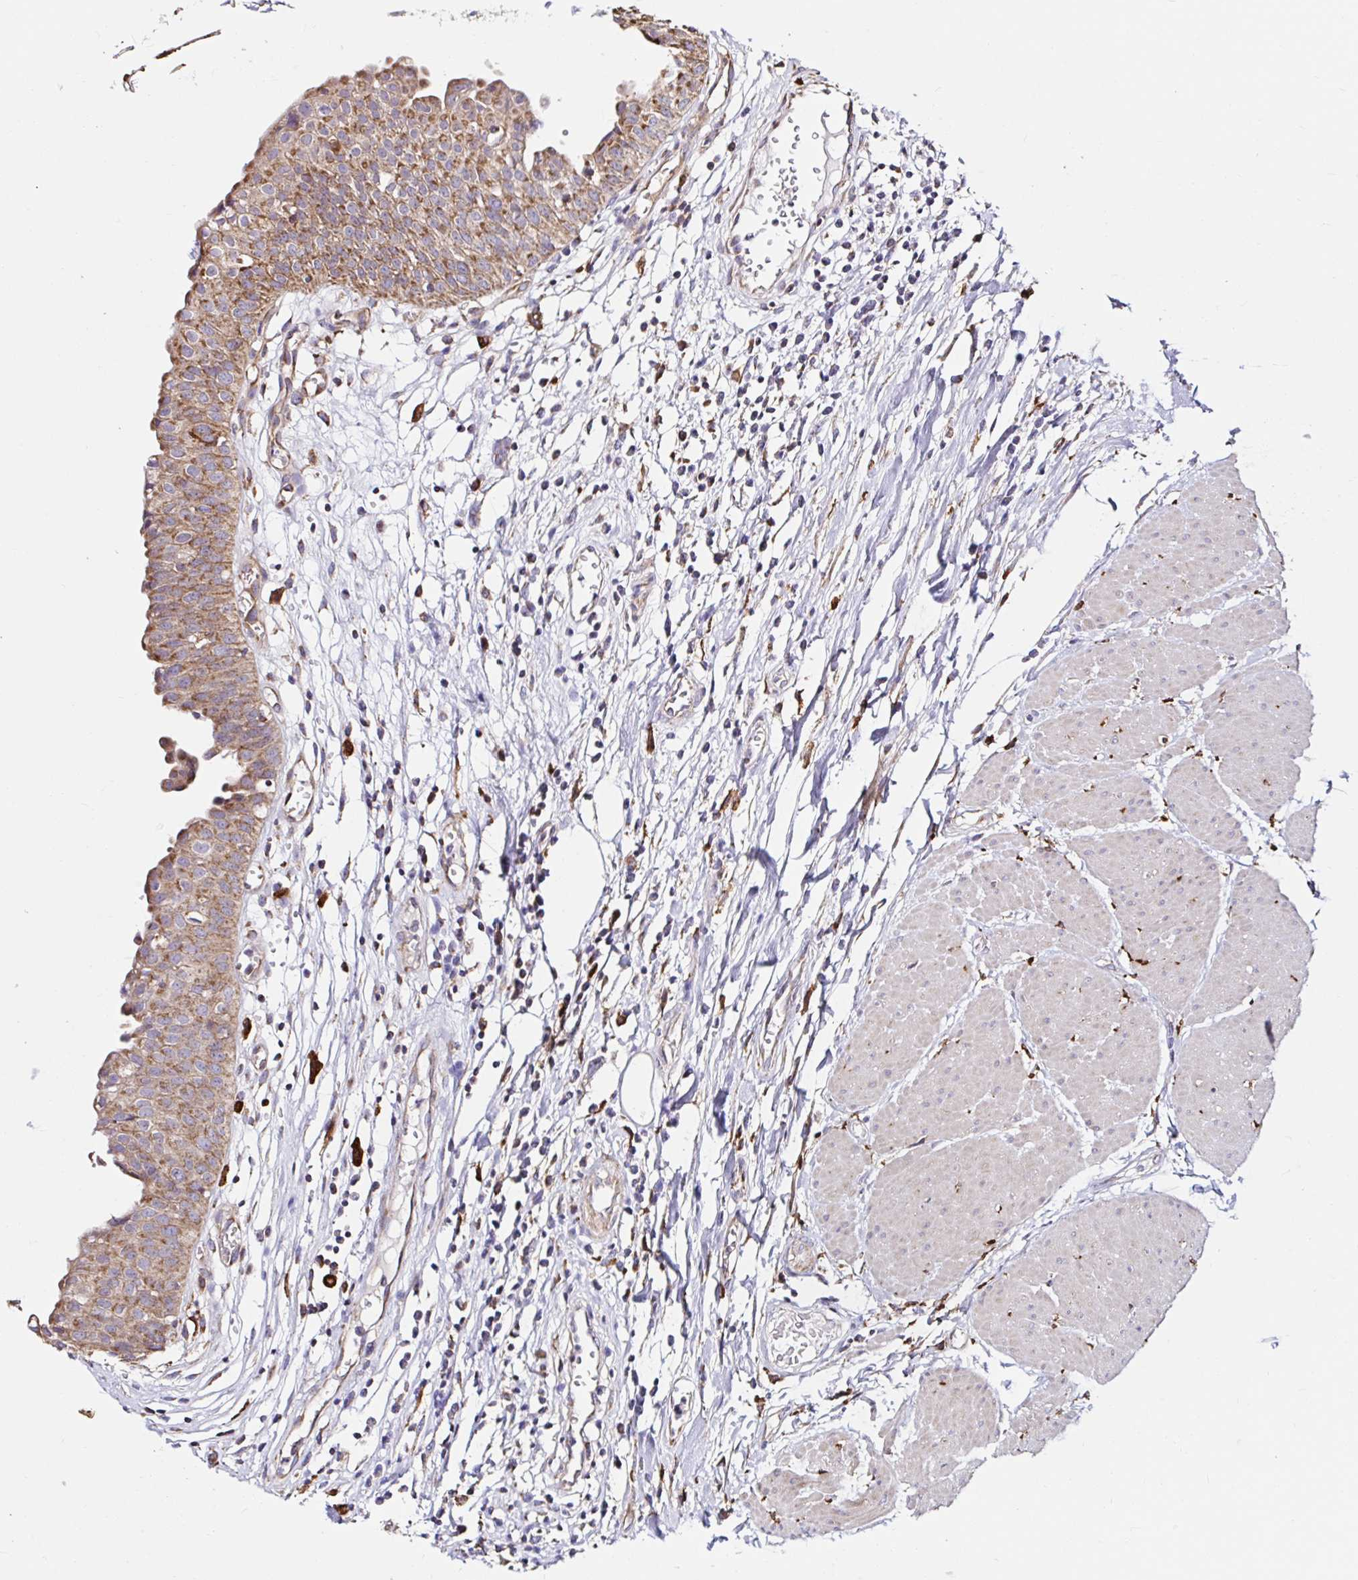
{"staining": {"intensity": "moderate", "quantity": ">75%", "location": "cytoplasmic/membranous"}, "tissue": "urinary bladder", "cell_type": "Urothelial cells", "image_type": "normal", "snomed": [{"axis": "morphology", "description": "Normal tissue, NOS"}, {"axis": "topography", "description": "Urinary bladder"}], "caption": "Moderate cytoplasmic/membranous positivity for a protein is appreciated in about >75% of urothelial cells of unremarkable urinary bladder using immunohistochemistry (IHC).", "gene": "MSR1", "patient": {"sex": "male", "age": 64}}